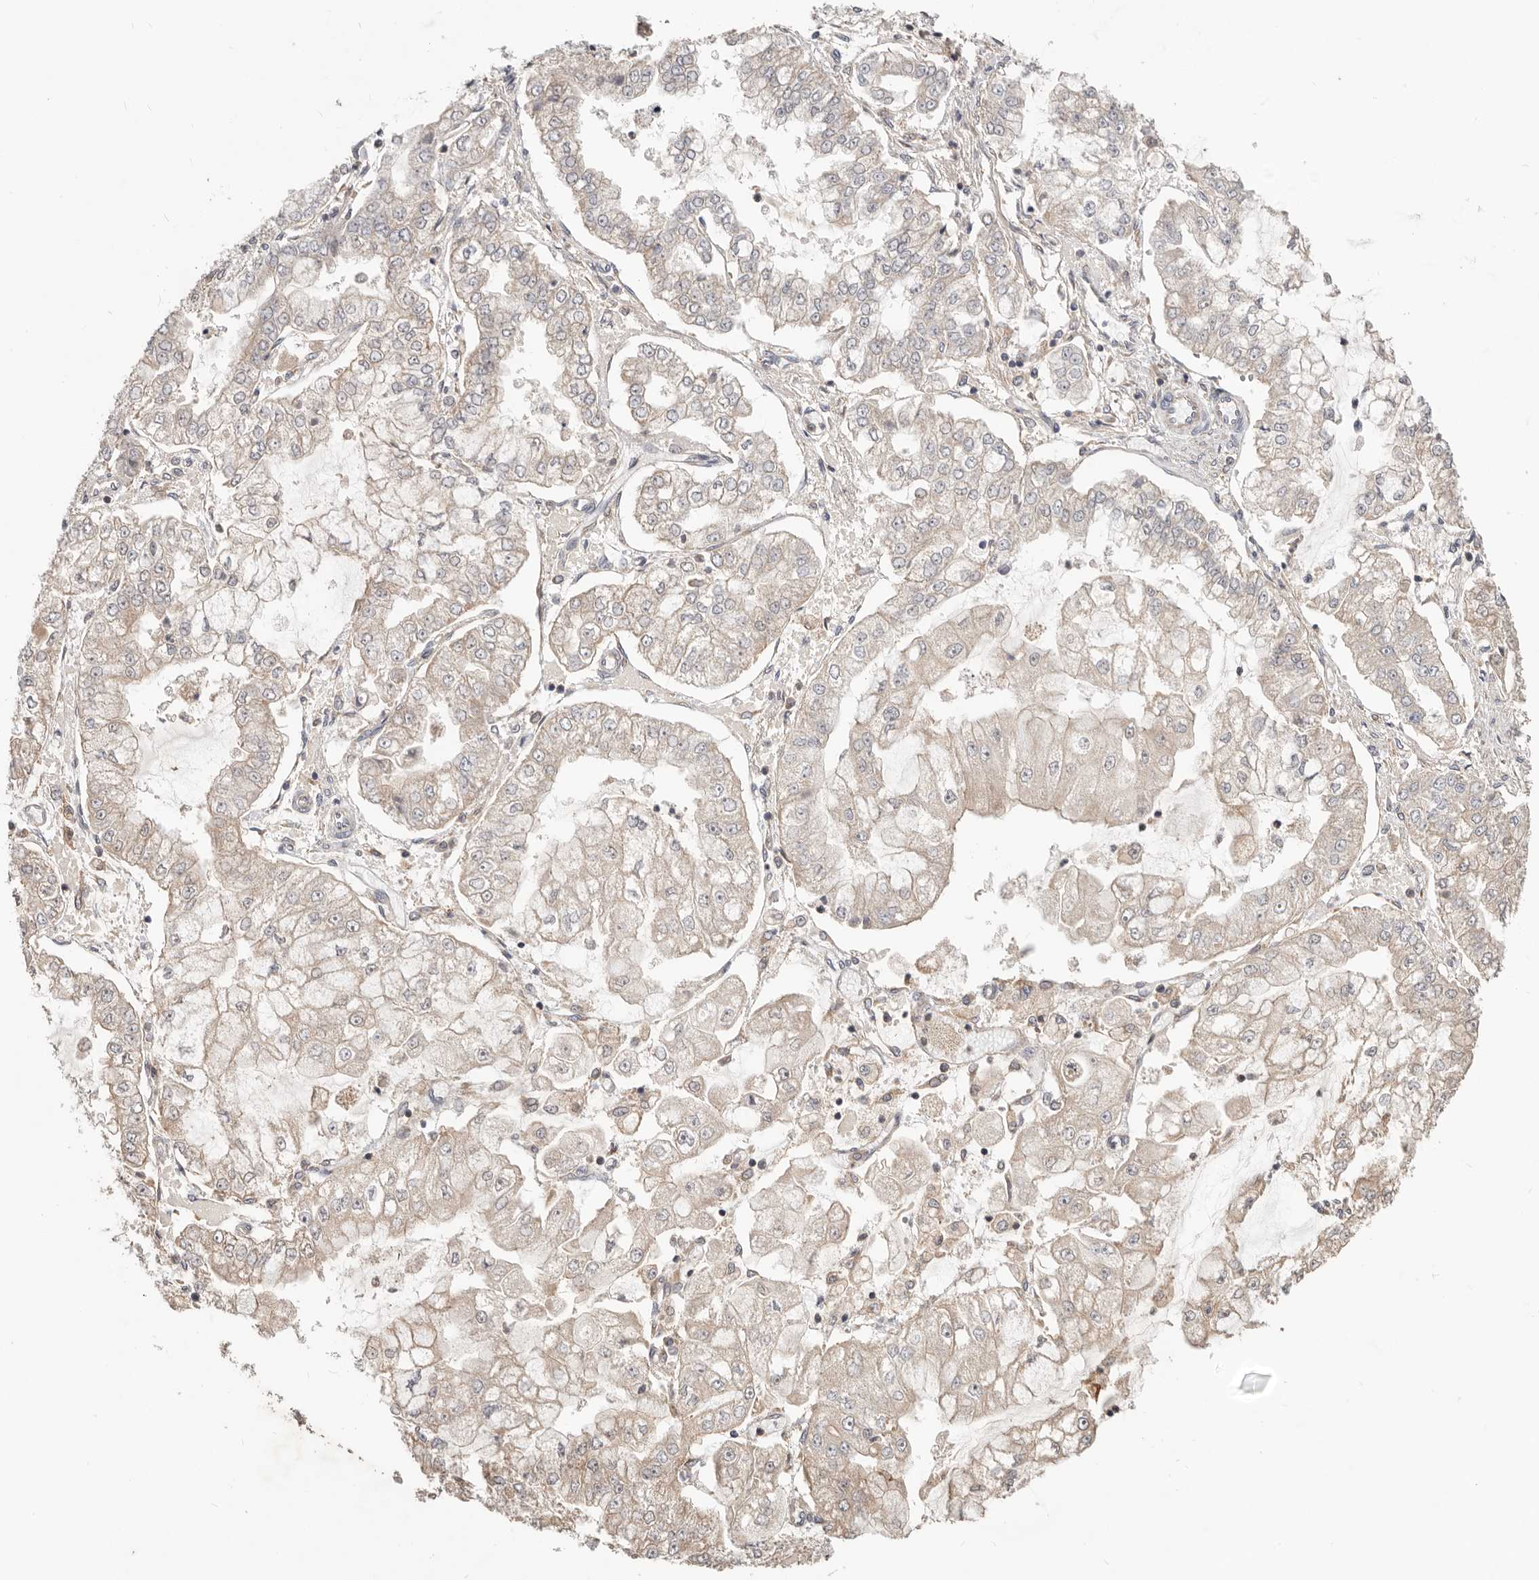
{"staining": {"intensity": "weak", "quantity": "<25%", "location": "cytoplasmic/membranous"}, "tissue": "stomach cancer", "cell_type": "Tumor cells", "image_type": "cancer", "snomed": [{"axis": "morphology", "description": "Adenocarcinoma, NOS"}, {"axis": "topography", "description": "Stomach"}], "caption": "An immunohistochemistry (IHC) histopathology image of stomach cancer (adenocarcinoma) is shown. There is no staining in tumor cells of stomach cancer (adenocarcinoma). Nuclei are stained in blue.", "gene": "LRP6", "patient": {"sex": "male", "age": 76}}